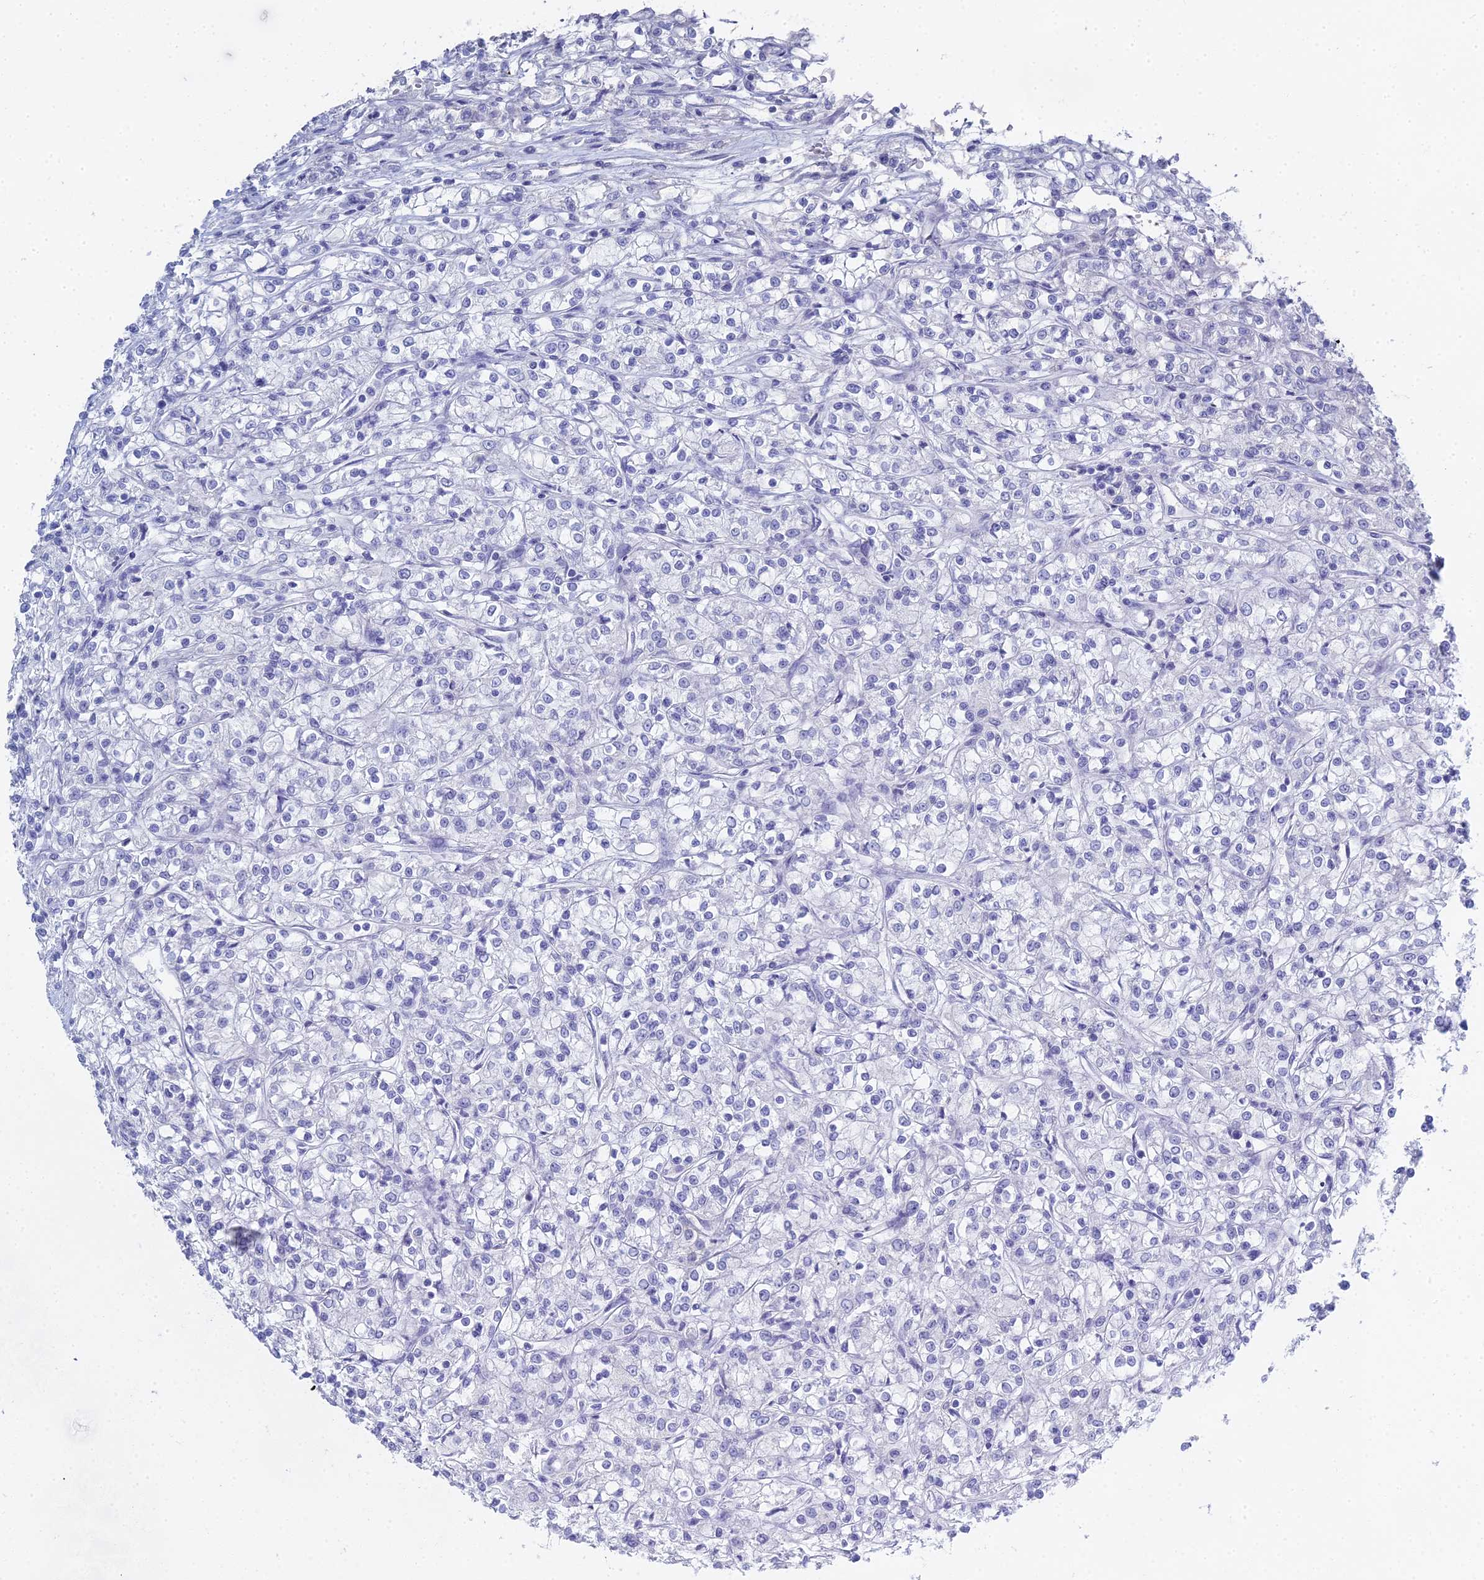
{"staining": {"intensity": "negative", "quantity": "none", "location": "none"}, "tissue": "renal cancer", "cell_type": "Tumor cells", "image_type": "cancer", "snomed": [{"axis": "morphology", "description": "Adenocarcinoma, NOS"}, {"axis": "topography", "description": "Kidney"}], "caption": "Tumor cells are negative for brown protein staining in renal adenocarcinoma.", "gene": "ALPP", "patient": {"sex": "female", "age": 59}}